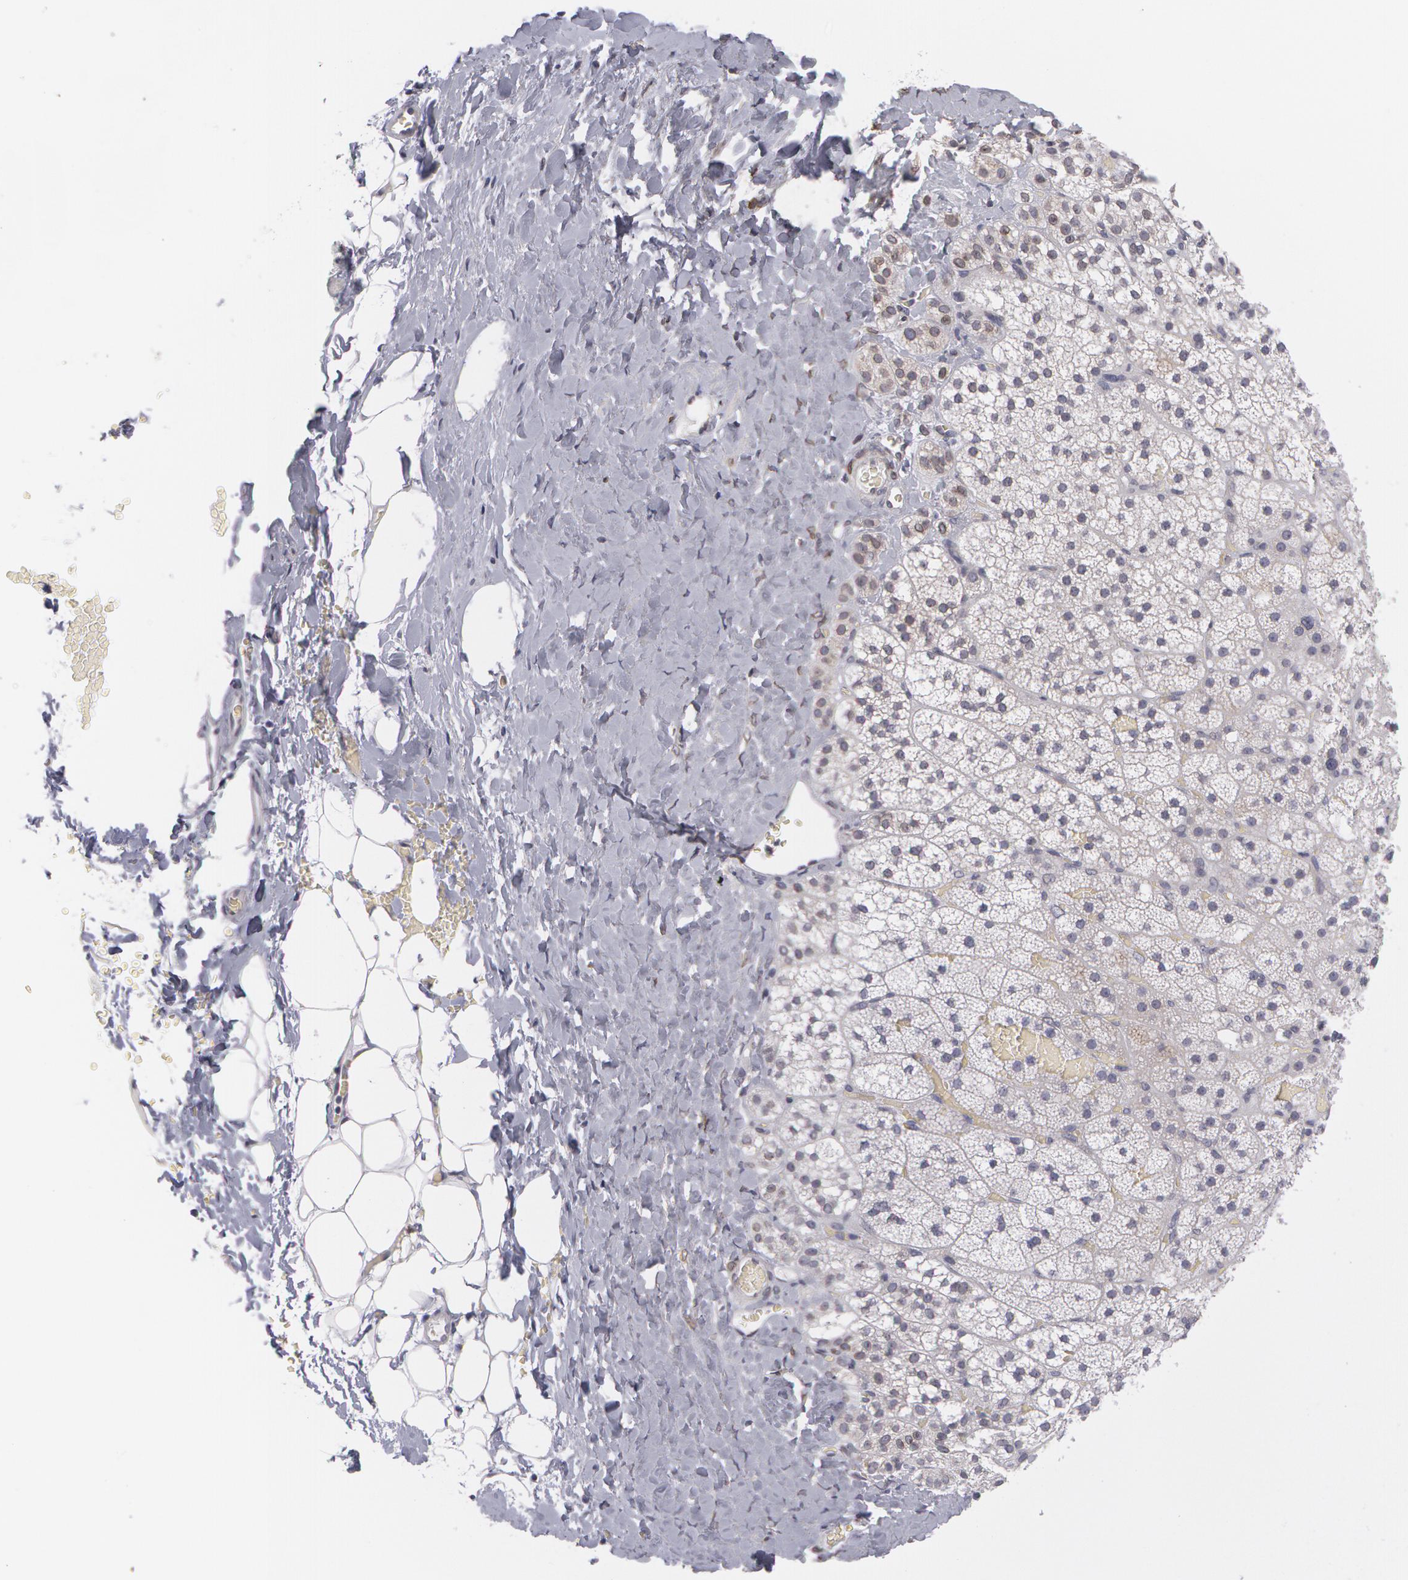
{"staining": {"intensity": "negative", "quantity": "none", "location": "none"}, "tissue": "adrenal gland", "cell_type": "Glandular cells", "image_type": "normal", "snomed": [{"axis": "morphology", "description": "Normal tissue, NOS"}, {"axis": "topography", "description": "Adrenal gland"}], "caption": "Immunohistochemistry (IHC) micrograph of normal adrenal gland stained for a protein (brown), which exhibits no staining in glandular cells. (Immunohistochemistry, brightfield microscopy, high magnification).", "gene": "EMD", "patient": {"sex": "male", "age": 53}}